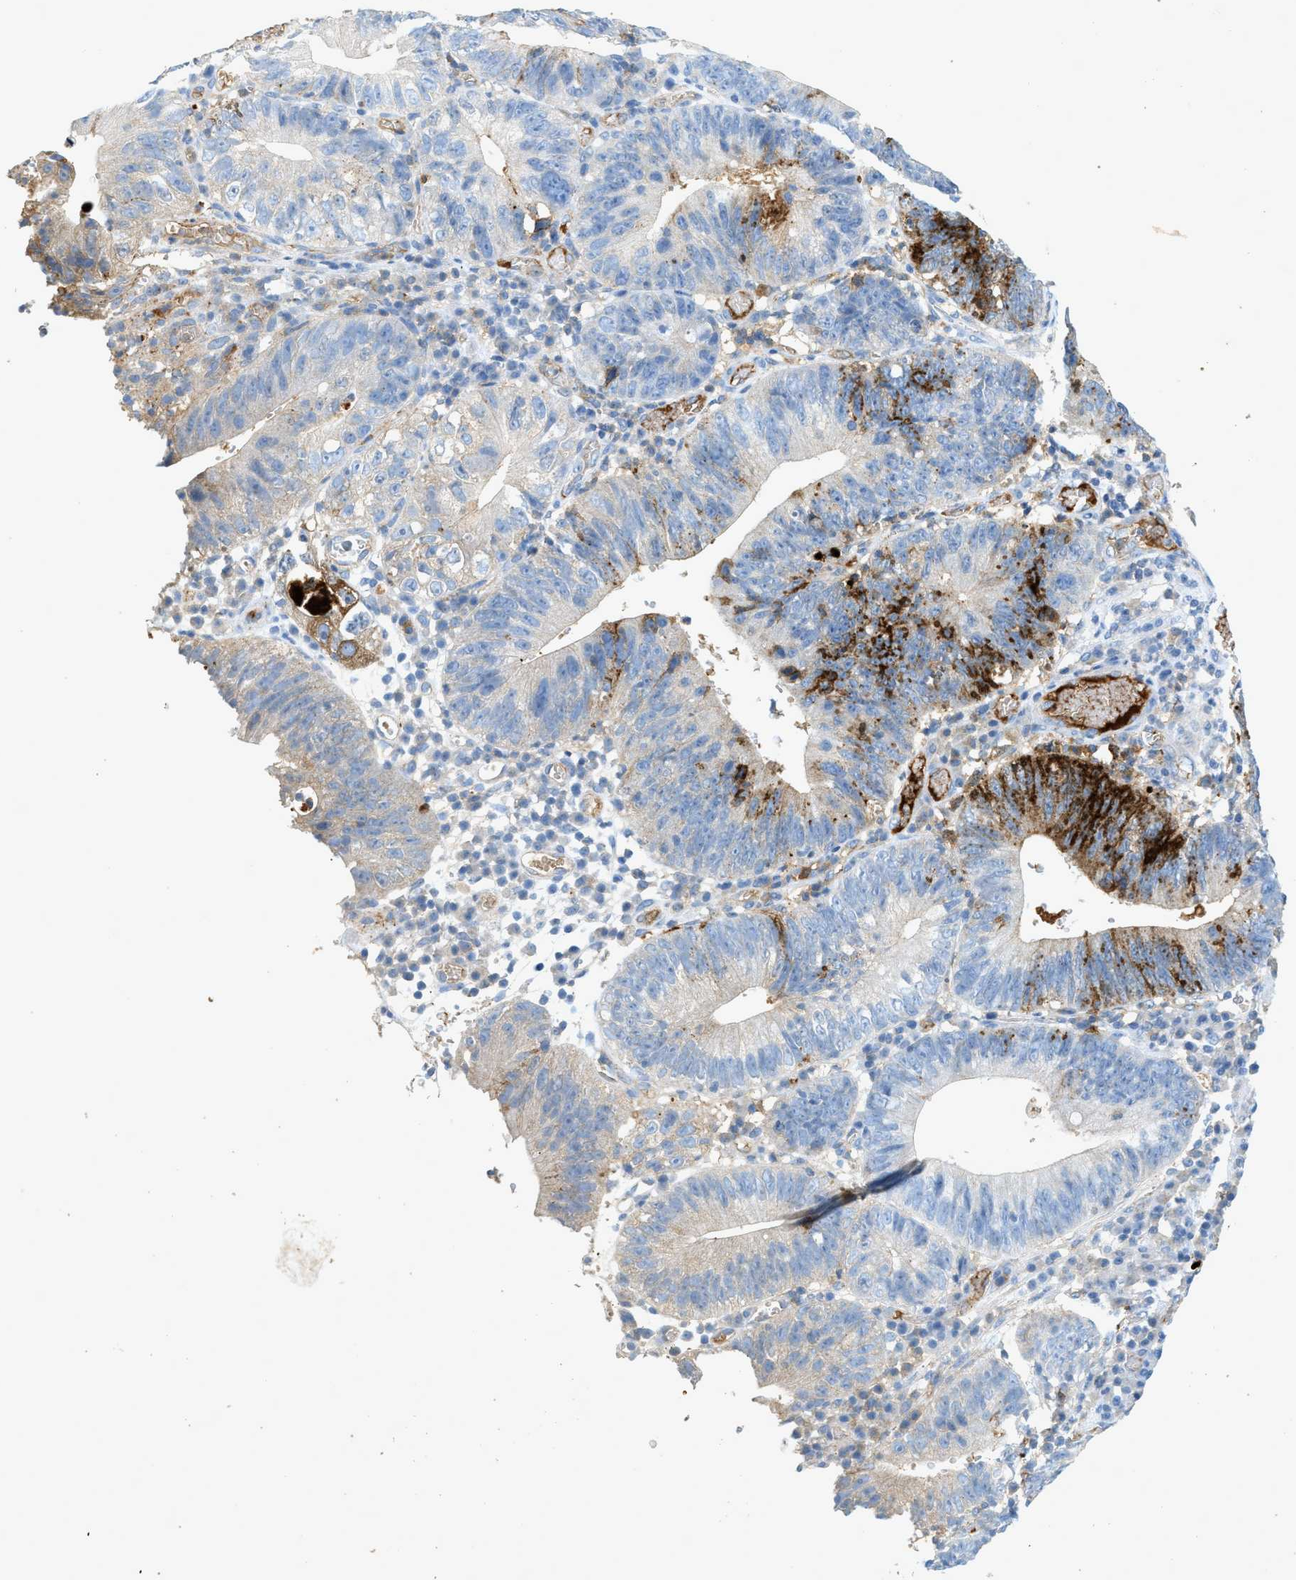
{"staining": {"intensity": "strong", "quantity": "<25%", "location": "cytoplasmic/membranous"}, "tissue": "stomach cancer", "cell_type": "Tumor cells", "image_type": "cancer", "snomed": [{"axis": "morphology", "description": "Adenocarcinoma, NOS"}, {"axis": "topography", "description": "Stomach"}], "caption": "A micrograph of human stomach cancer (adenocarcinoma) stained for a protein displays strong cytoplasmic/membranous brown staining in tumor cells.", "gene": "F2", "patient": {"sex": "male", "age": 59}}